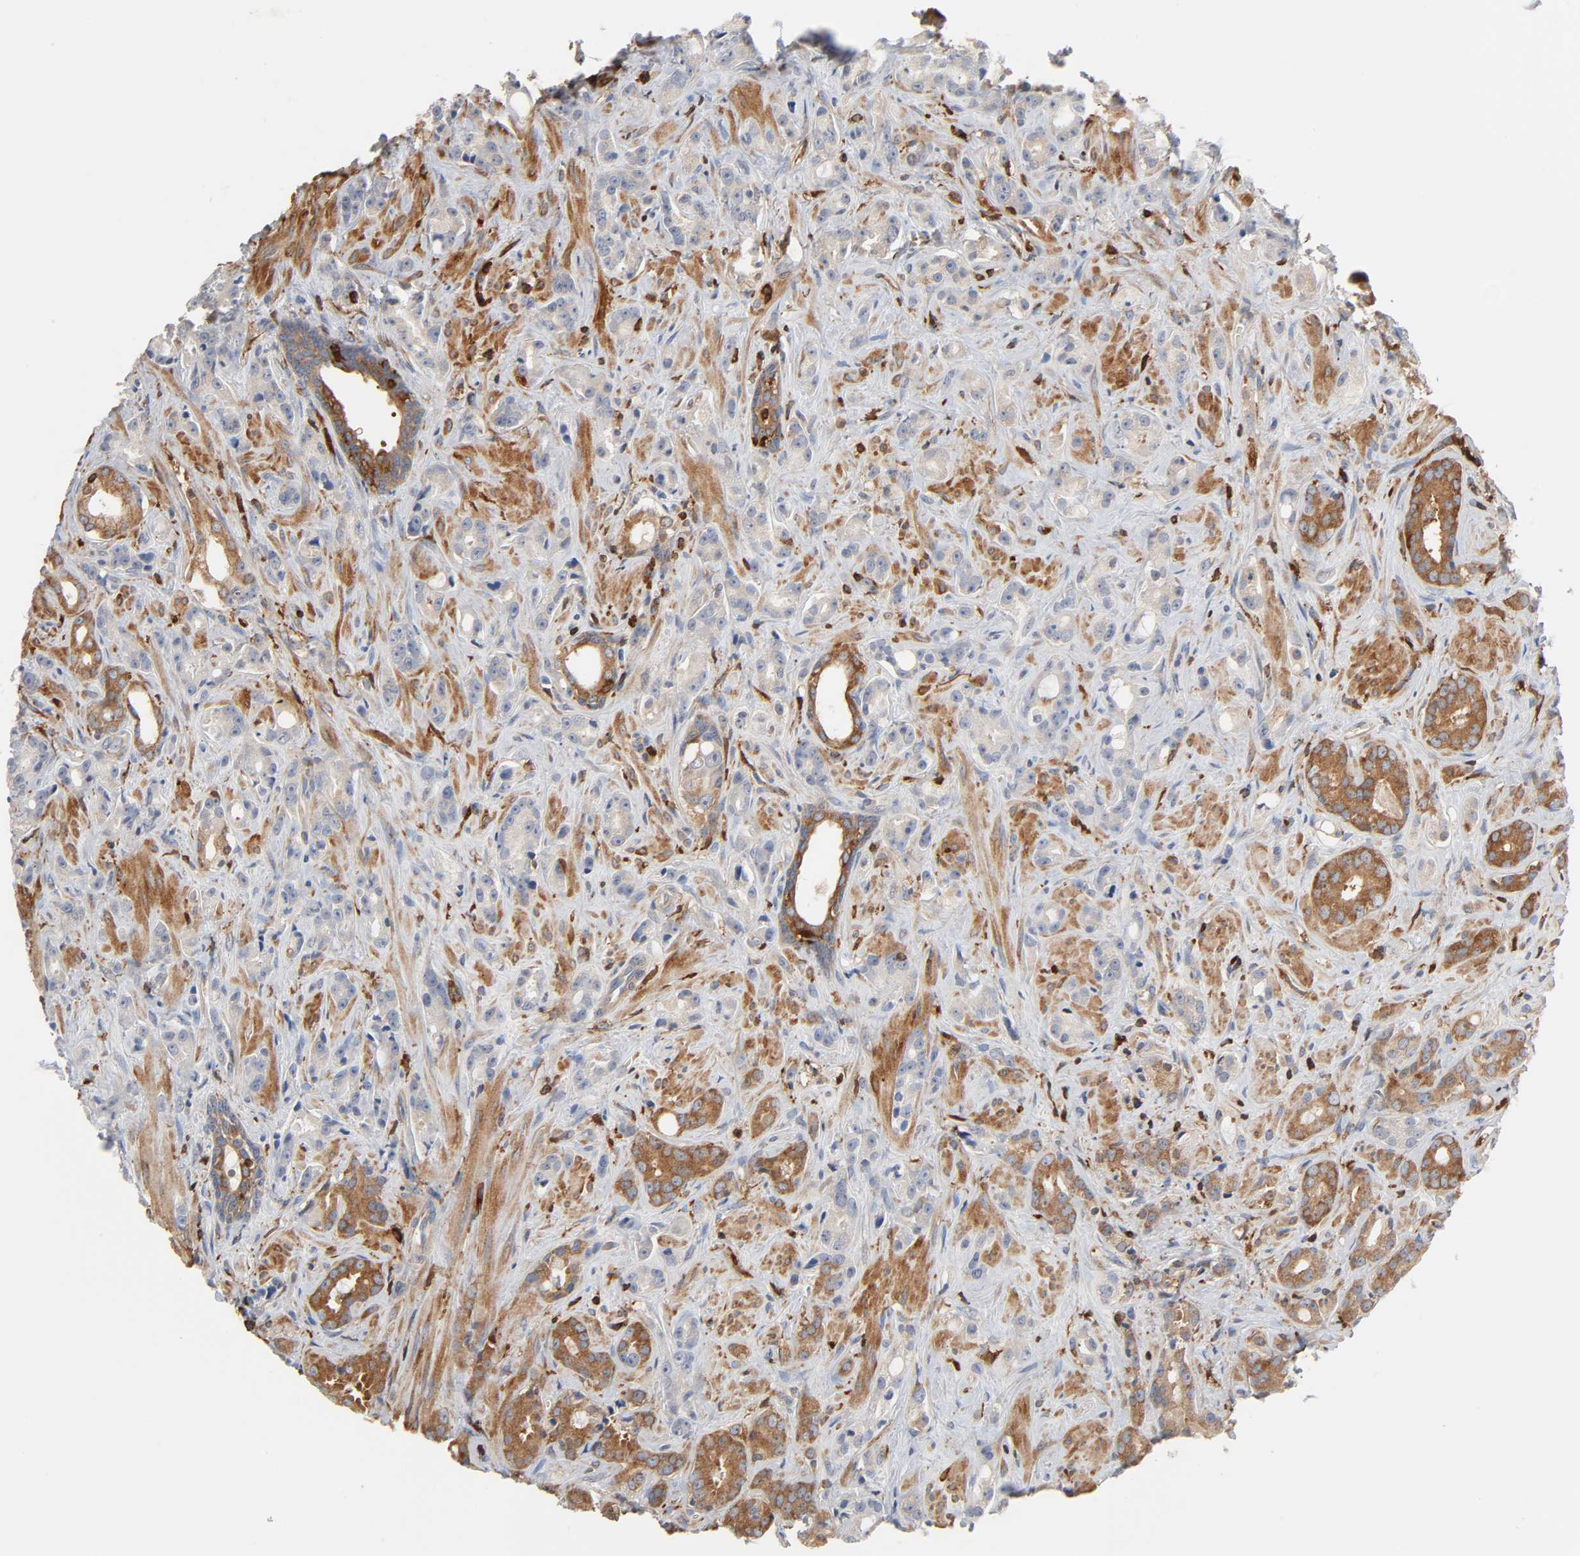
{"staining": {"intensity": "moderate", "quantity": ">75%", "location": "cytoplasmic/membranous,nuclear"}, "tissue": "prostate cancer", "cell_type": "Tumor cells", "image_type": "cancer", "snomed": [{"axis": "morphology", "description": "Adenocarcinoma, Low grade"}, {"axis": "topography", "description": "Prostate"}], "caption": "A high-resolution photomicrograph shows immunohistochemistry (IHC) staining of prostate adenocarcinoma (low-grade), which shows moderate cytoplasmic/membranous and nuclear positivity in about >75% of tumor cells. Immunohistochemistry (ihc) stains the protein of interest in brown and the nuclei are stained blue.", "gene": "BIN1", "patient": {"sex": "male", "age": 57}}